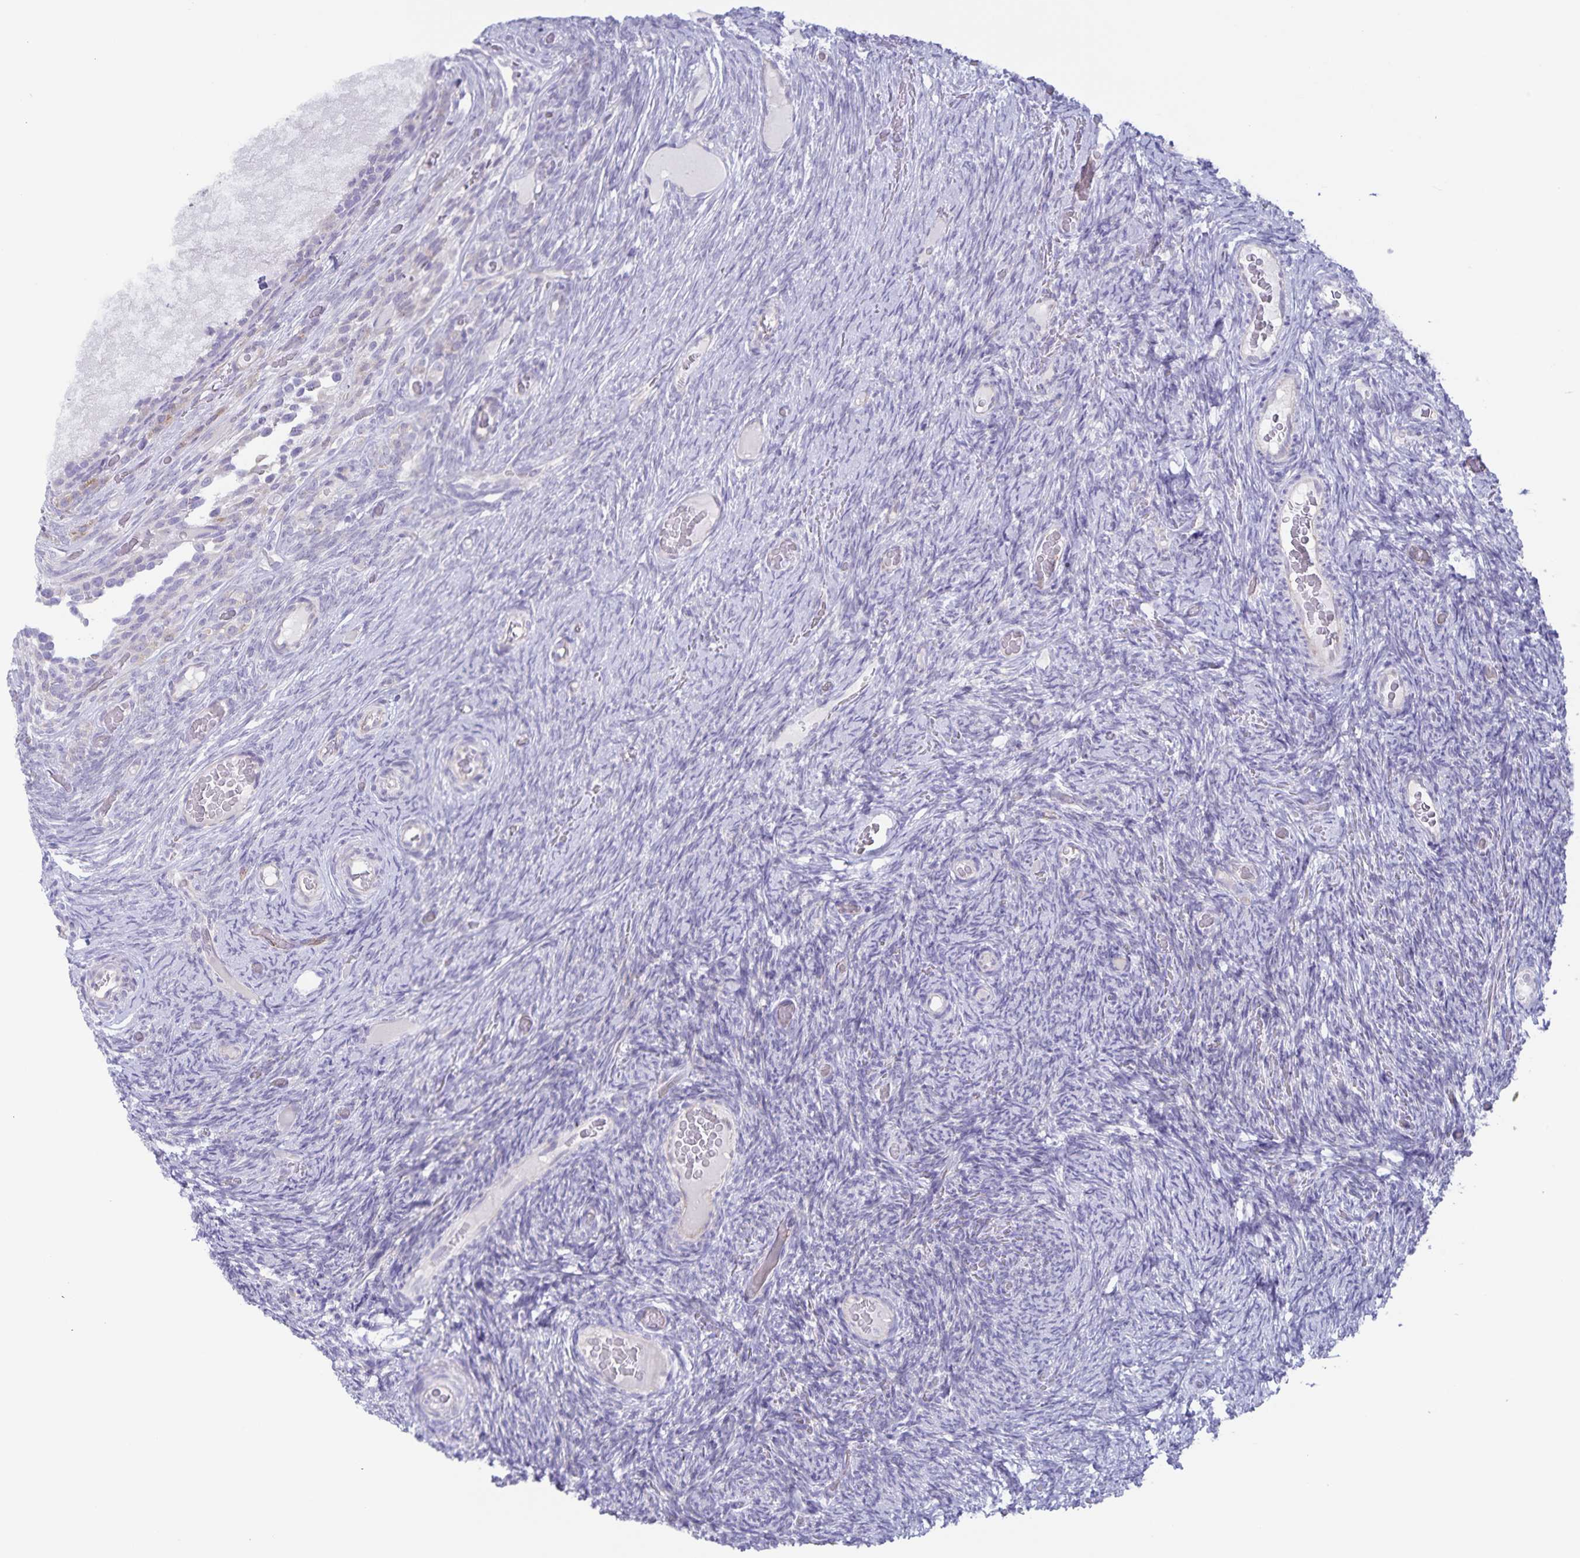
{"staining": {"intensity": "negative", "quantity": "none", "location": "none"}, "tissue": "ovary", "cell_type": "Ovarian stroma cells", "image_type": "normal", "snomed": [{"axis": "morphology", "description": "Normal tissue, NOS"}, {"axis": "topography", "description": "Ovary"}], "caption": "Human ovary stained for a protein using IHC demonstrates no positivity in ovarian stroma cells.", "gene": "AQP4", "patient": {"sex": "female", "age": 34}}